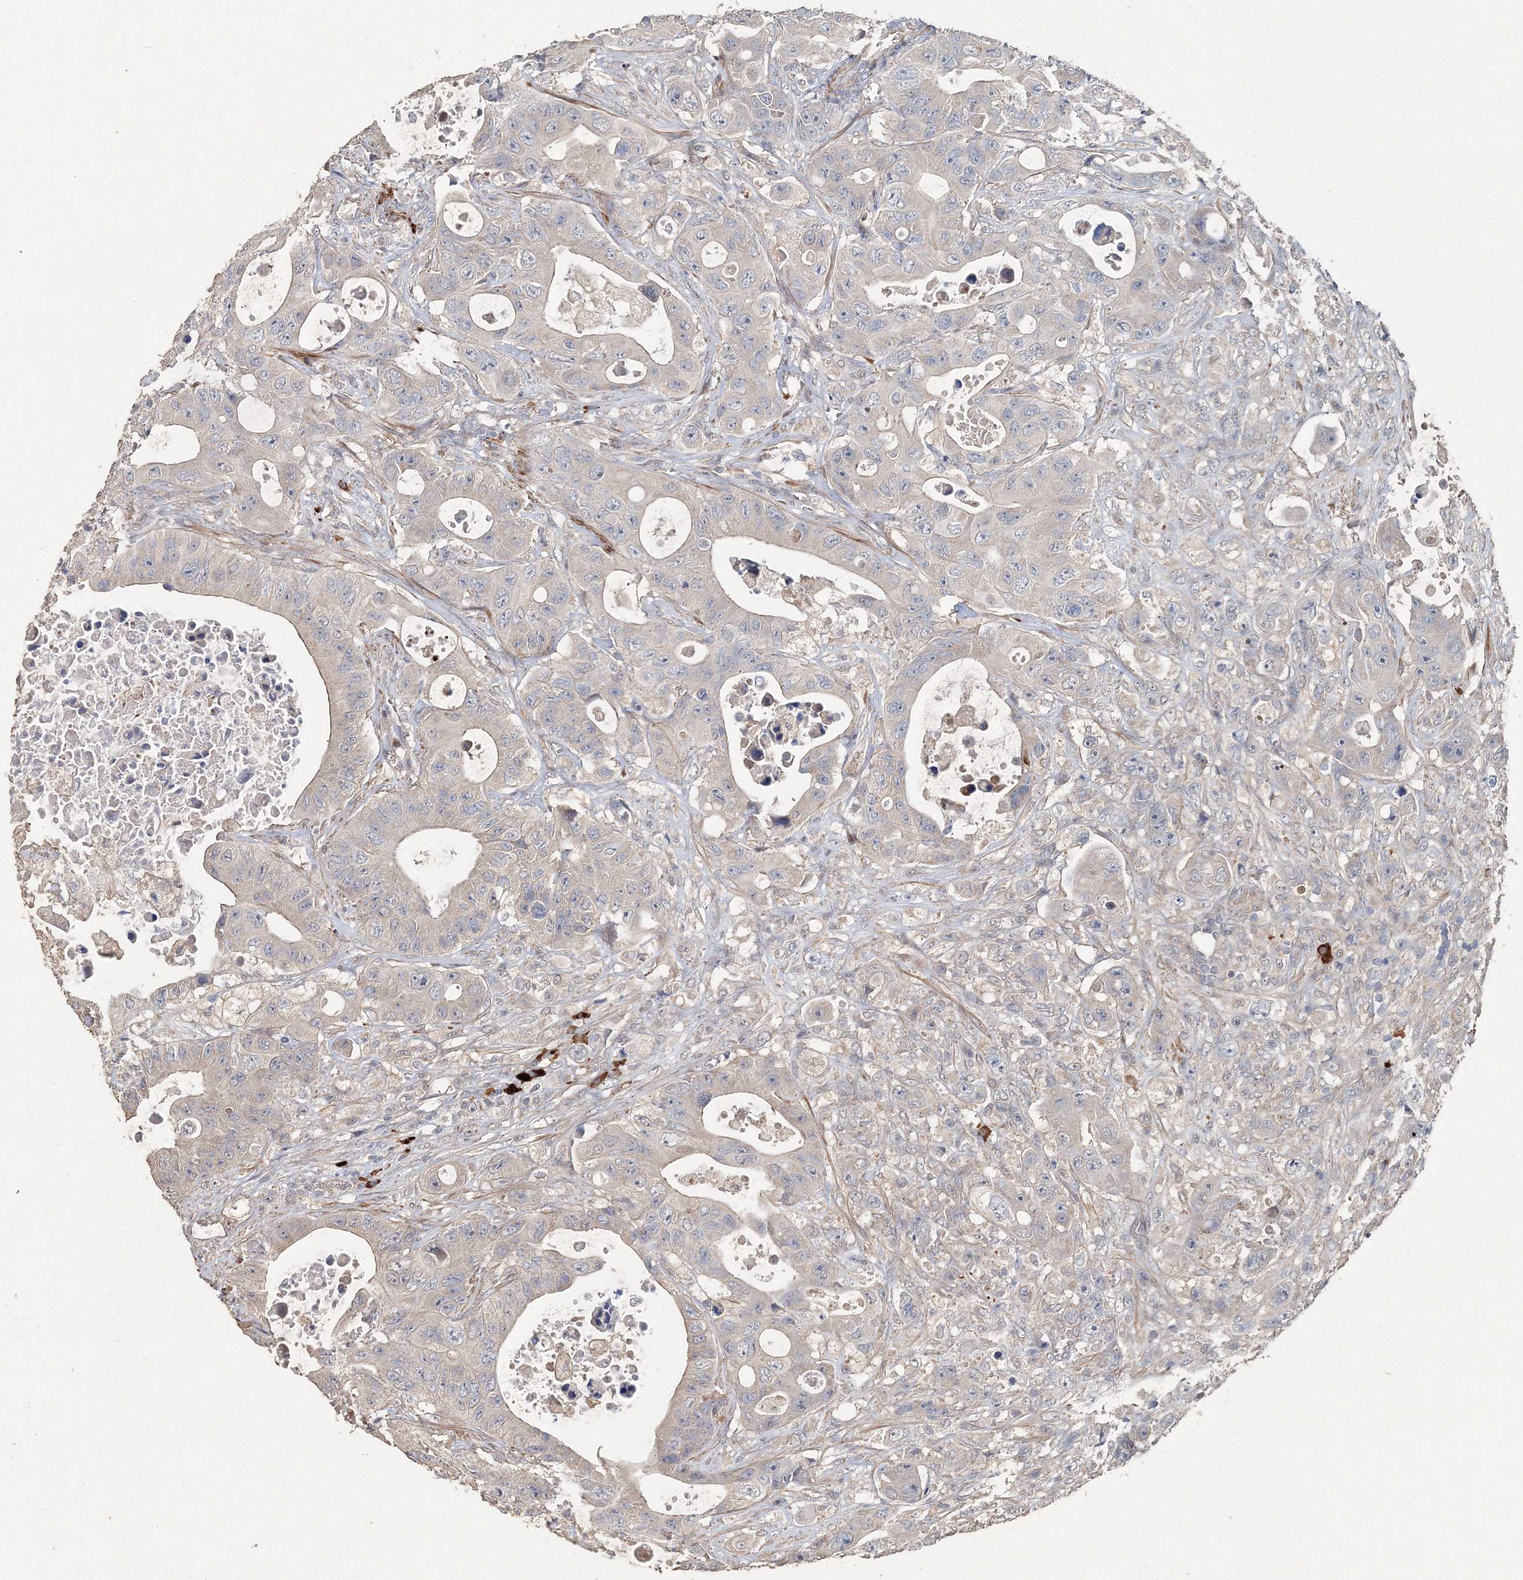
{"staining": {"intensity": "weak", "quantity": "<25%", "location": "cytoplasmic/membranous"}, "tissue": "colorectal cancer", "cell_type": "Tumor cells", "image_type": "cancer", "snomed": [{"axis": "morphology", "description": "Adenocarcinoma, NOS"}, {"axis": "topography", "description": "Colon"}], "caption": "The immunohistochemistry (IHC) image has no significant positivity in tumor cells of colorectal adenocarcinoma tissue.", "gene": "NALF2", "patient": {"sex": "female", "age": 46}}